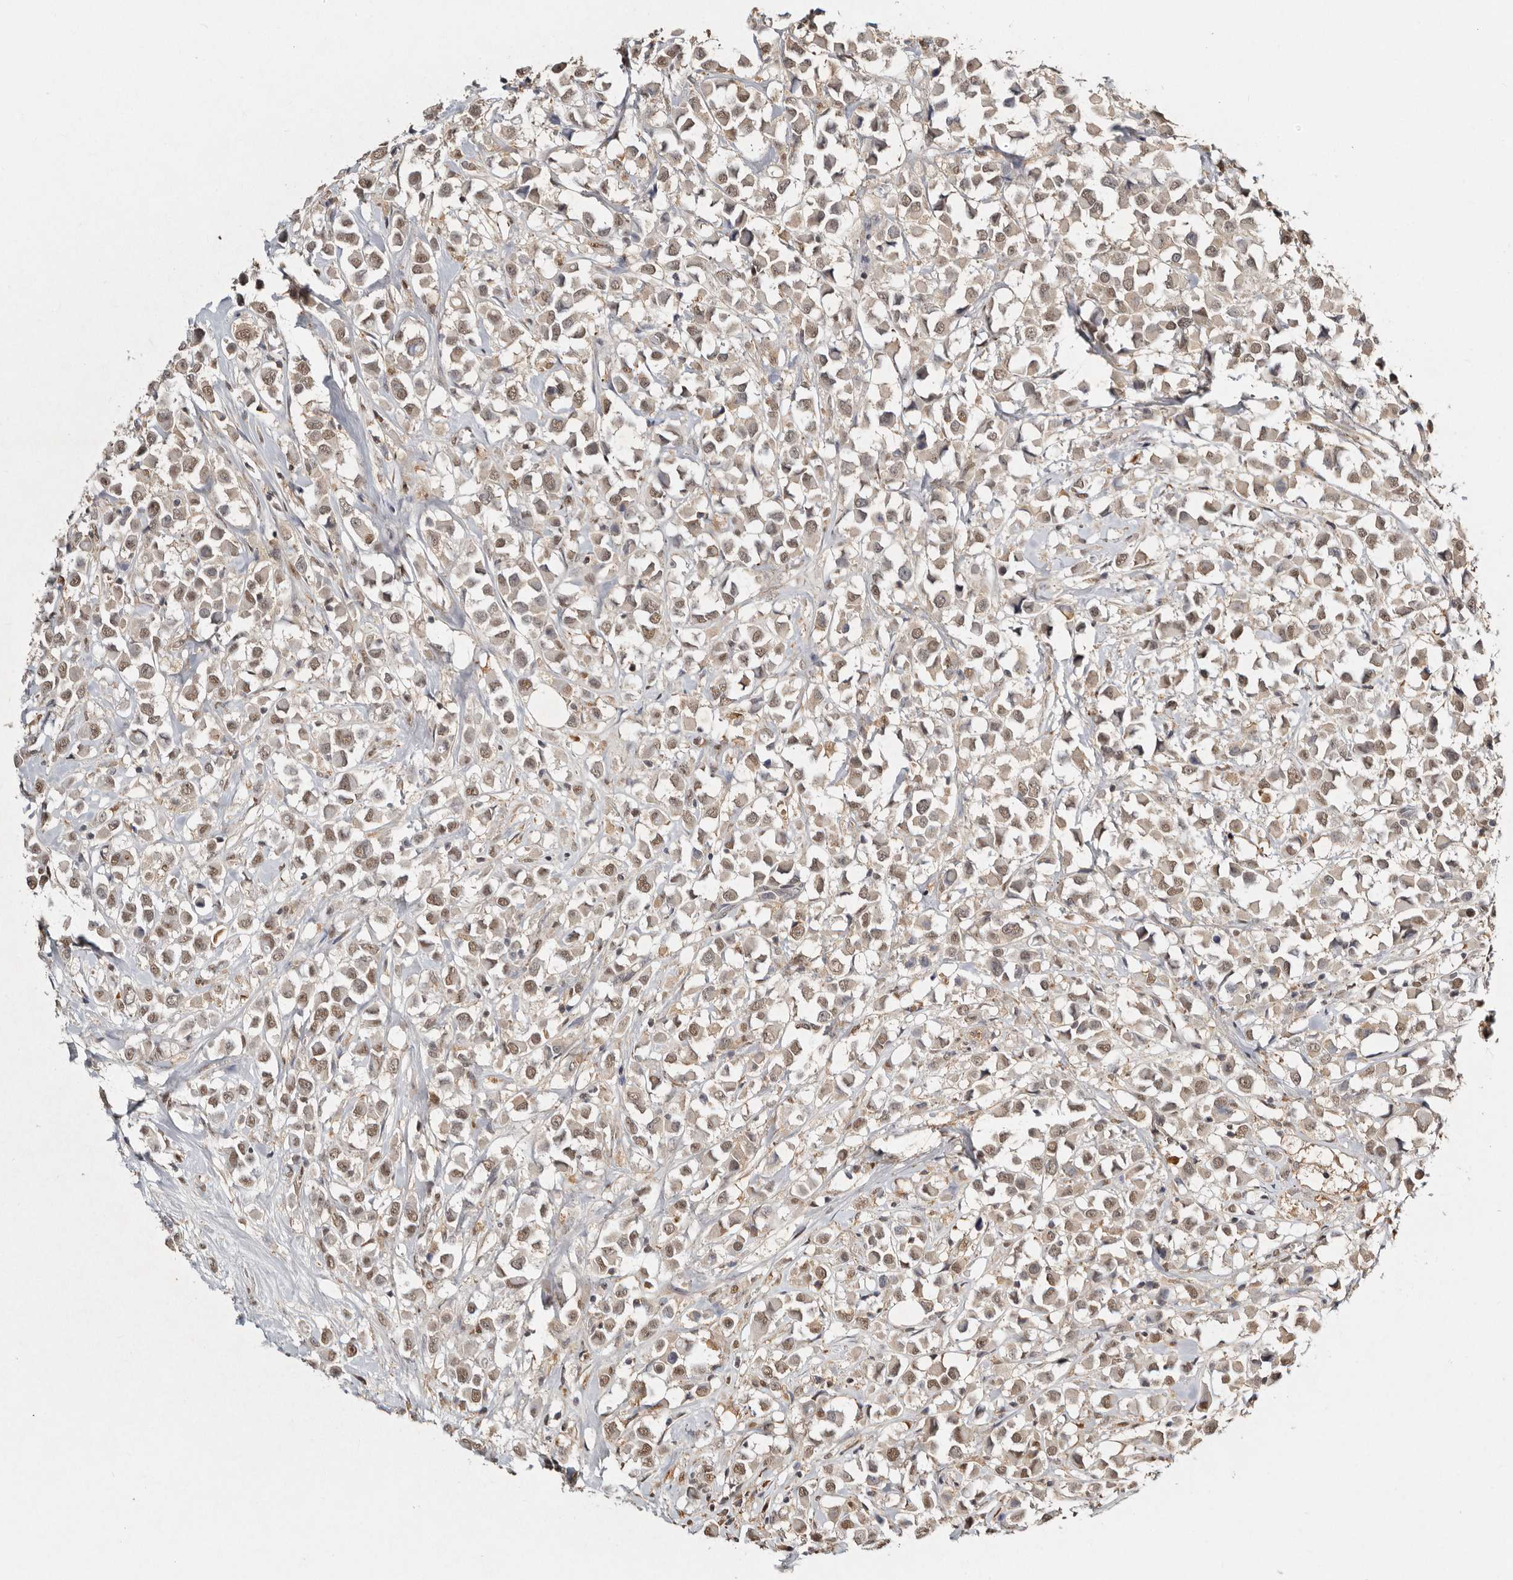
{"staining": {"intensity": "moderate", "quantity": ">75%", "location": "nuclear"}, "tissue": "breast cancer", "cell_type": "Tumor cells", "image_type": "cancer", "snomed": [{"axis": "morphology", "description": "Duct carcinoma"}, {"axis": "topography", "description": "Breast"}], "caption": "A high-resolution image shows immunohistochemistry staining of breast cancer (invasive ductal carcinoma), which exhibits moderate nuclear expression in about >75% of tumor cells. (DAB (3,3'-diaminobenzidine) = brown stain, brightfield microscopy at high magnification).", "gene": "PSMA5", "patient": {"sex": "female", "age": 61}}